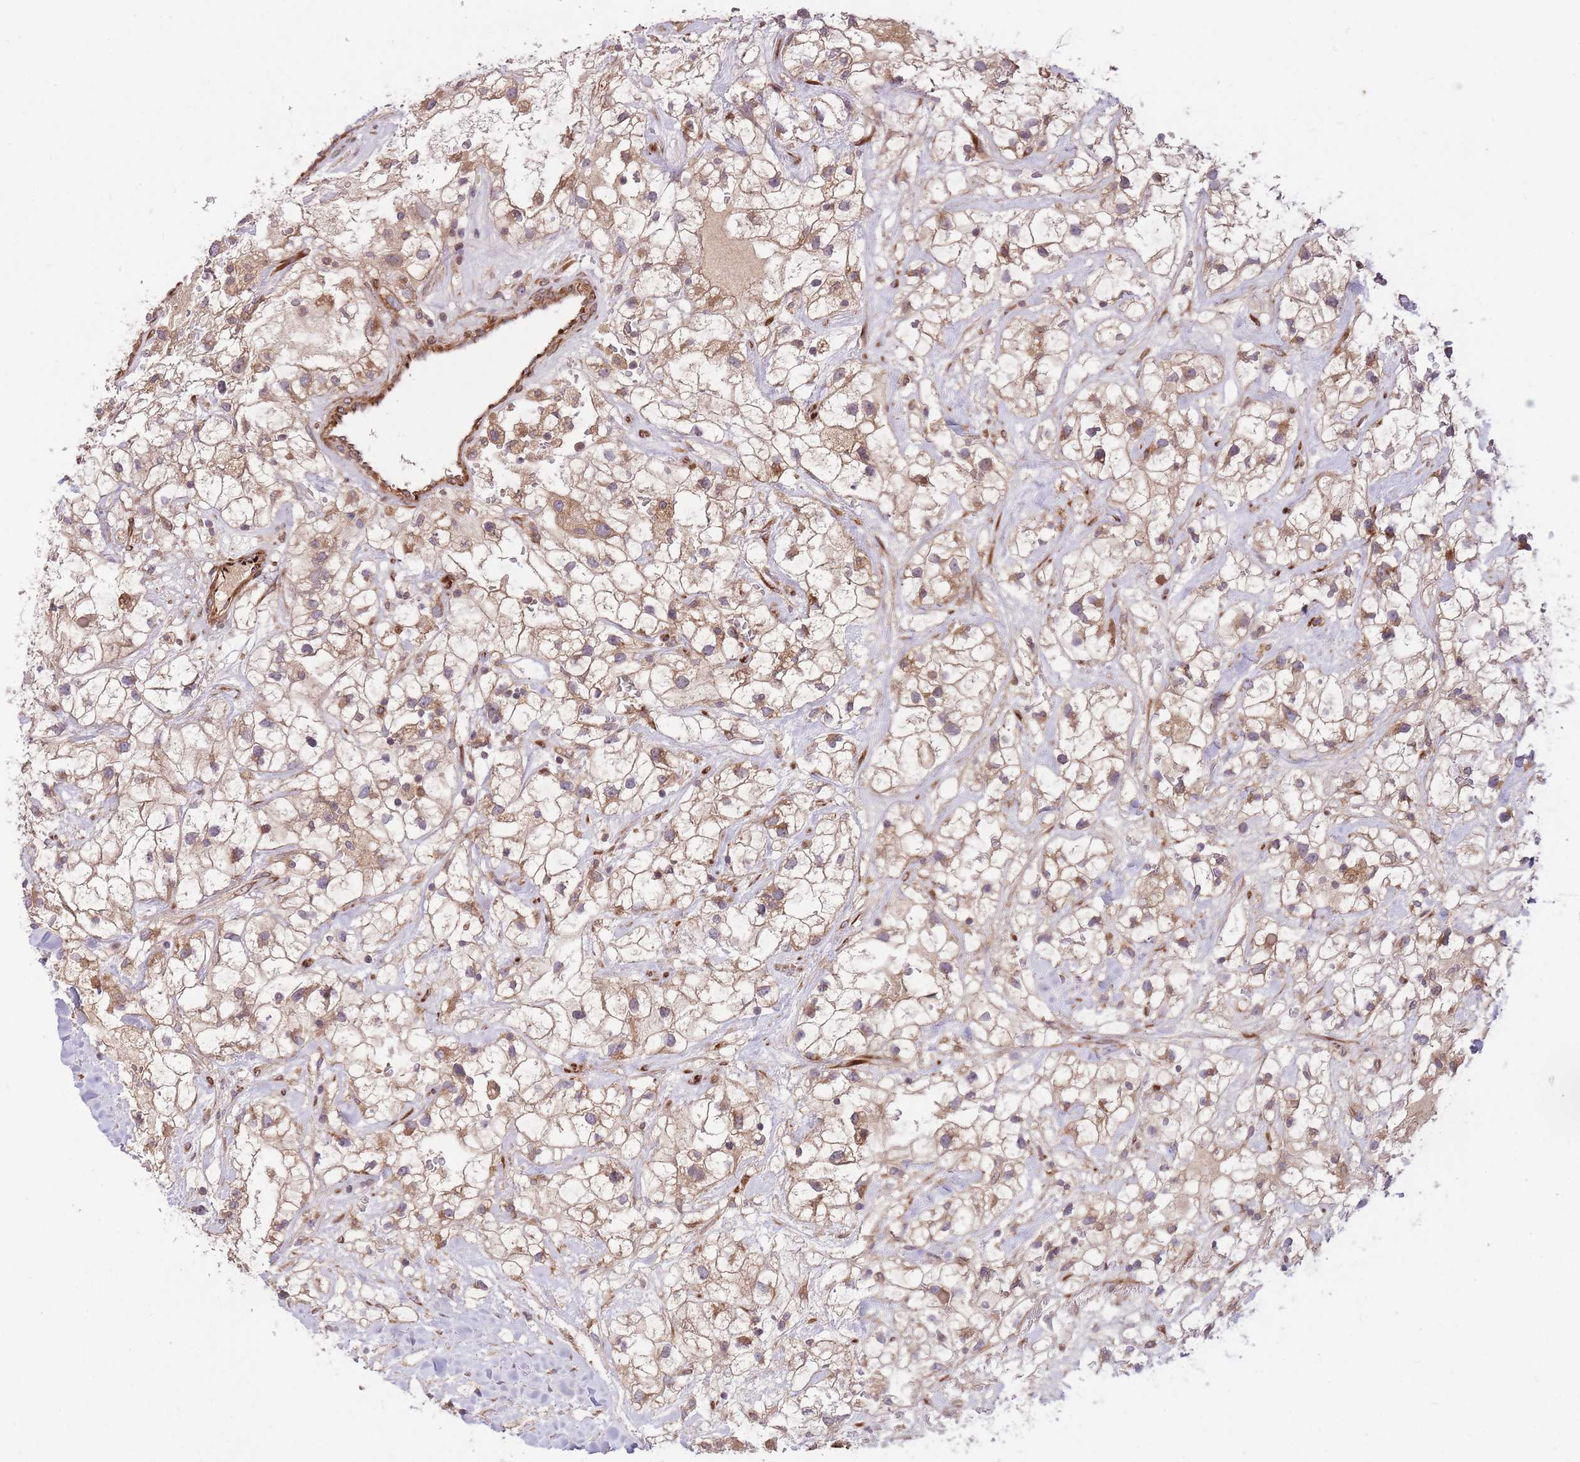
{"staining": {"intensity": "weak", "quantity": ">75%", "location": "cytoplasmic/membranous"}, "tissue": "renal cancer", "cell_type": "Tumor cells", "image_type": "cancer", "snomed": [{"axis": "morphology", "description": "Adenocarcinoma, NOS"}, {"axis": "topography", "description": "Kidney"}], "caption": "Protein staining of adenocarcinoma (renal) tissue reveals weak cytoplasmic/membranous staining in approximately >75% of tumor cells.", "gene": "CISH", "patient": {"sex": "male", "age": 59}}